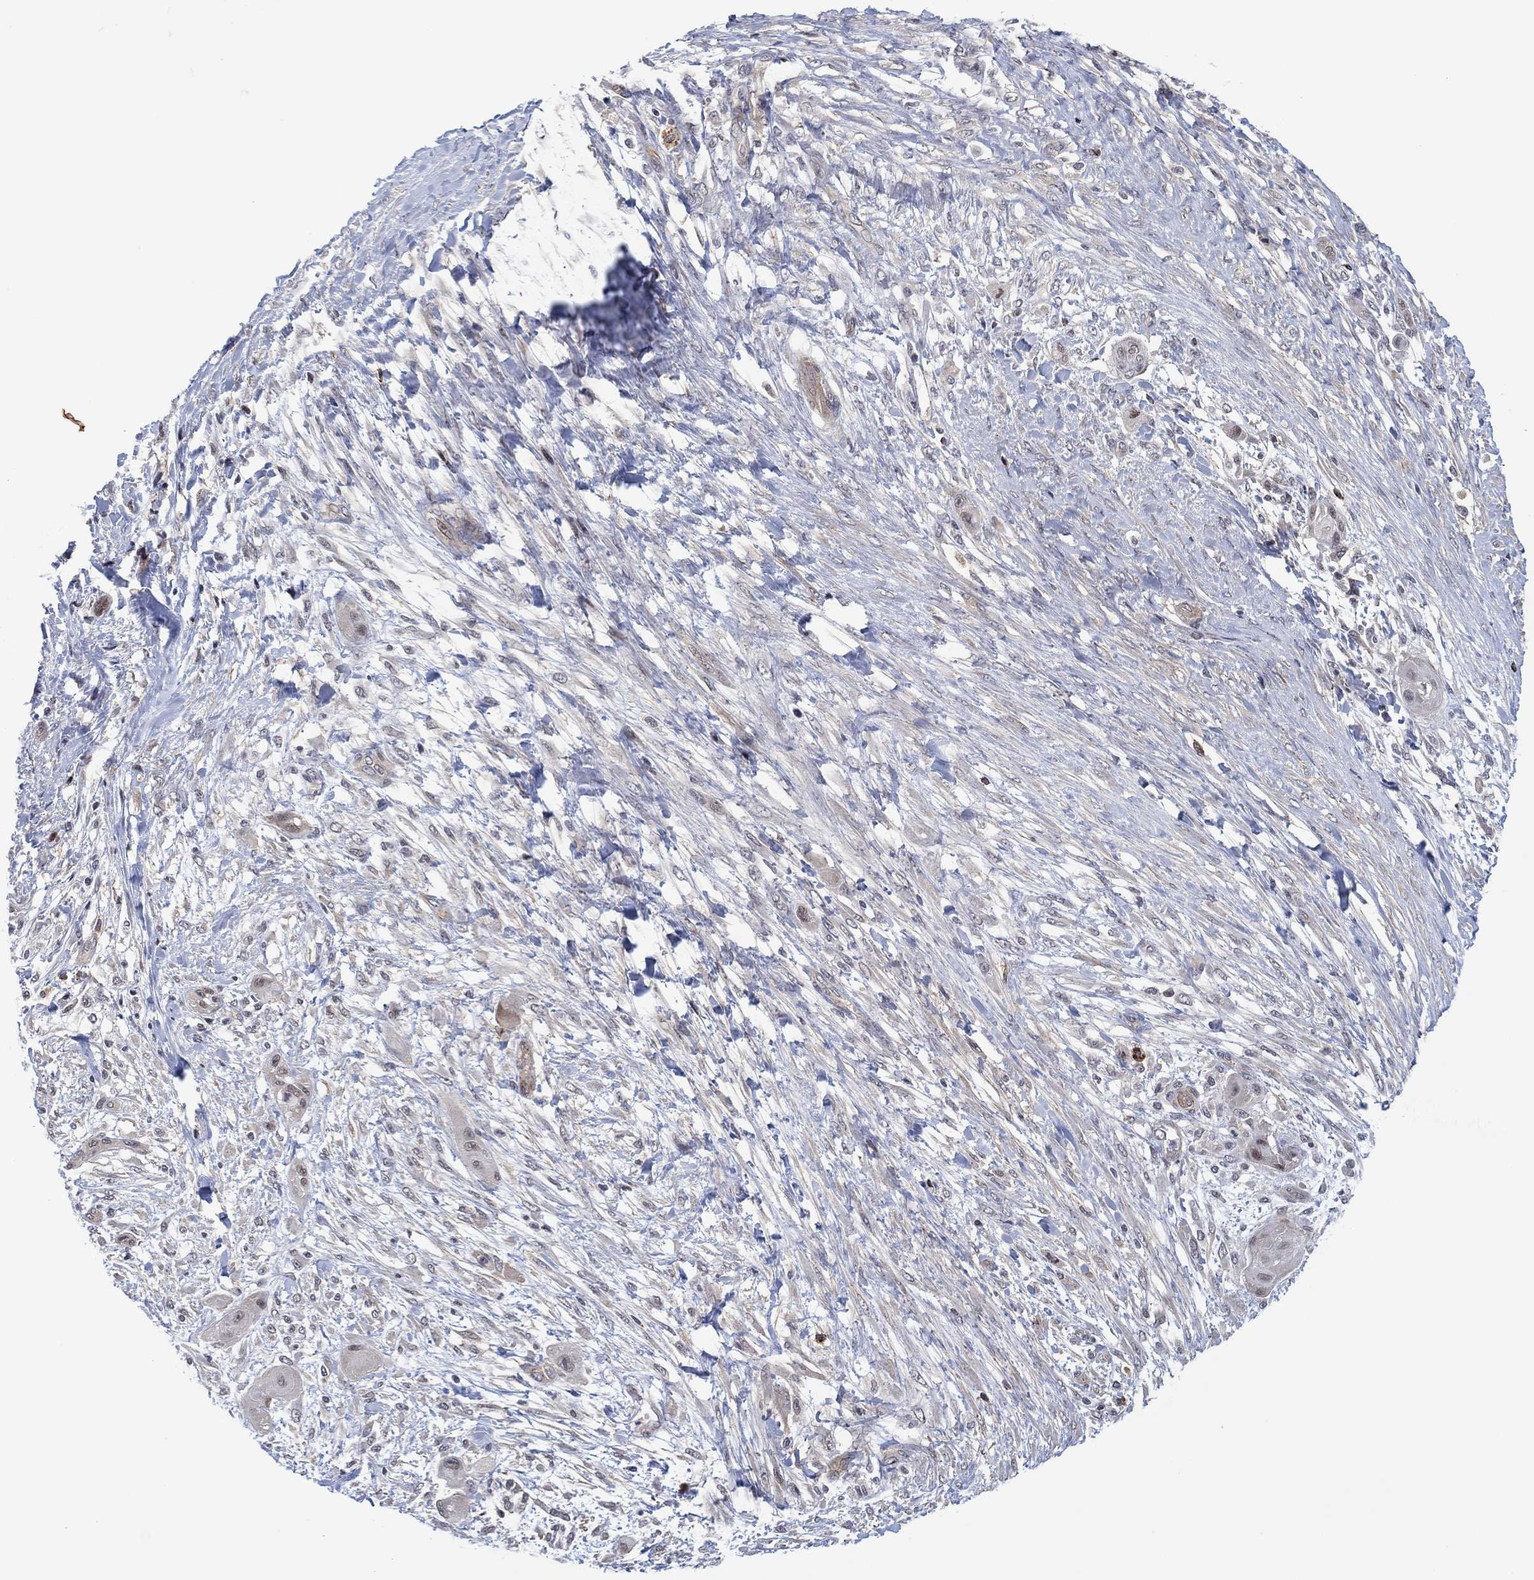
{"staining": {"intensity": "negative", "quantity": "none", "location": "none"}, "tissue": "skin cancer", "cell_type": "Tumor cells", "image_type": "cancer", "snomed": [{"axis": "morphology", "description": "Squamous cell carcinoma, NOS"}, {"axis": "topography", "description": "Skin"}], "caption": "An immunohistochemistry (IHC) histopathology image of skin cancer (squamous cell carcinoma) is shown. There is no staining in tumor cells of skin cancer (squamous cell carcinoma).", "gene": "DPP4", "patient": {"sex": "male", "age": 62}}